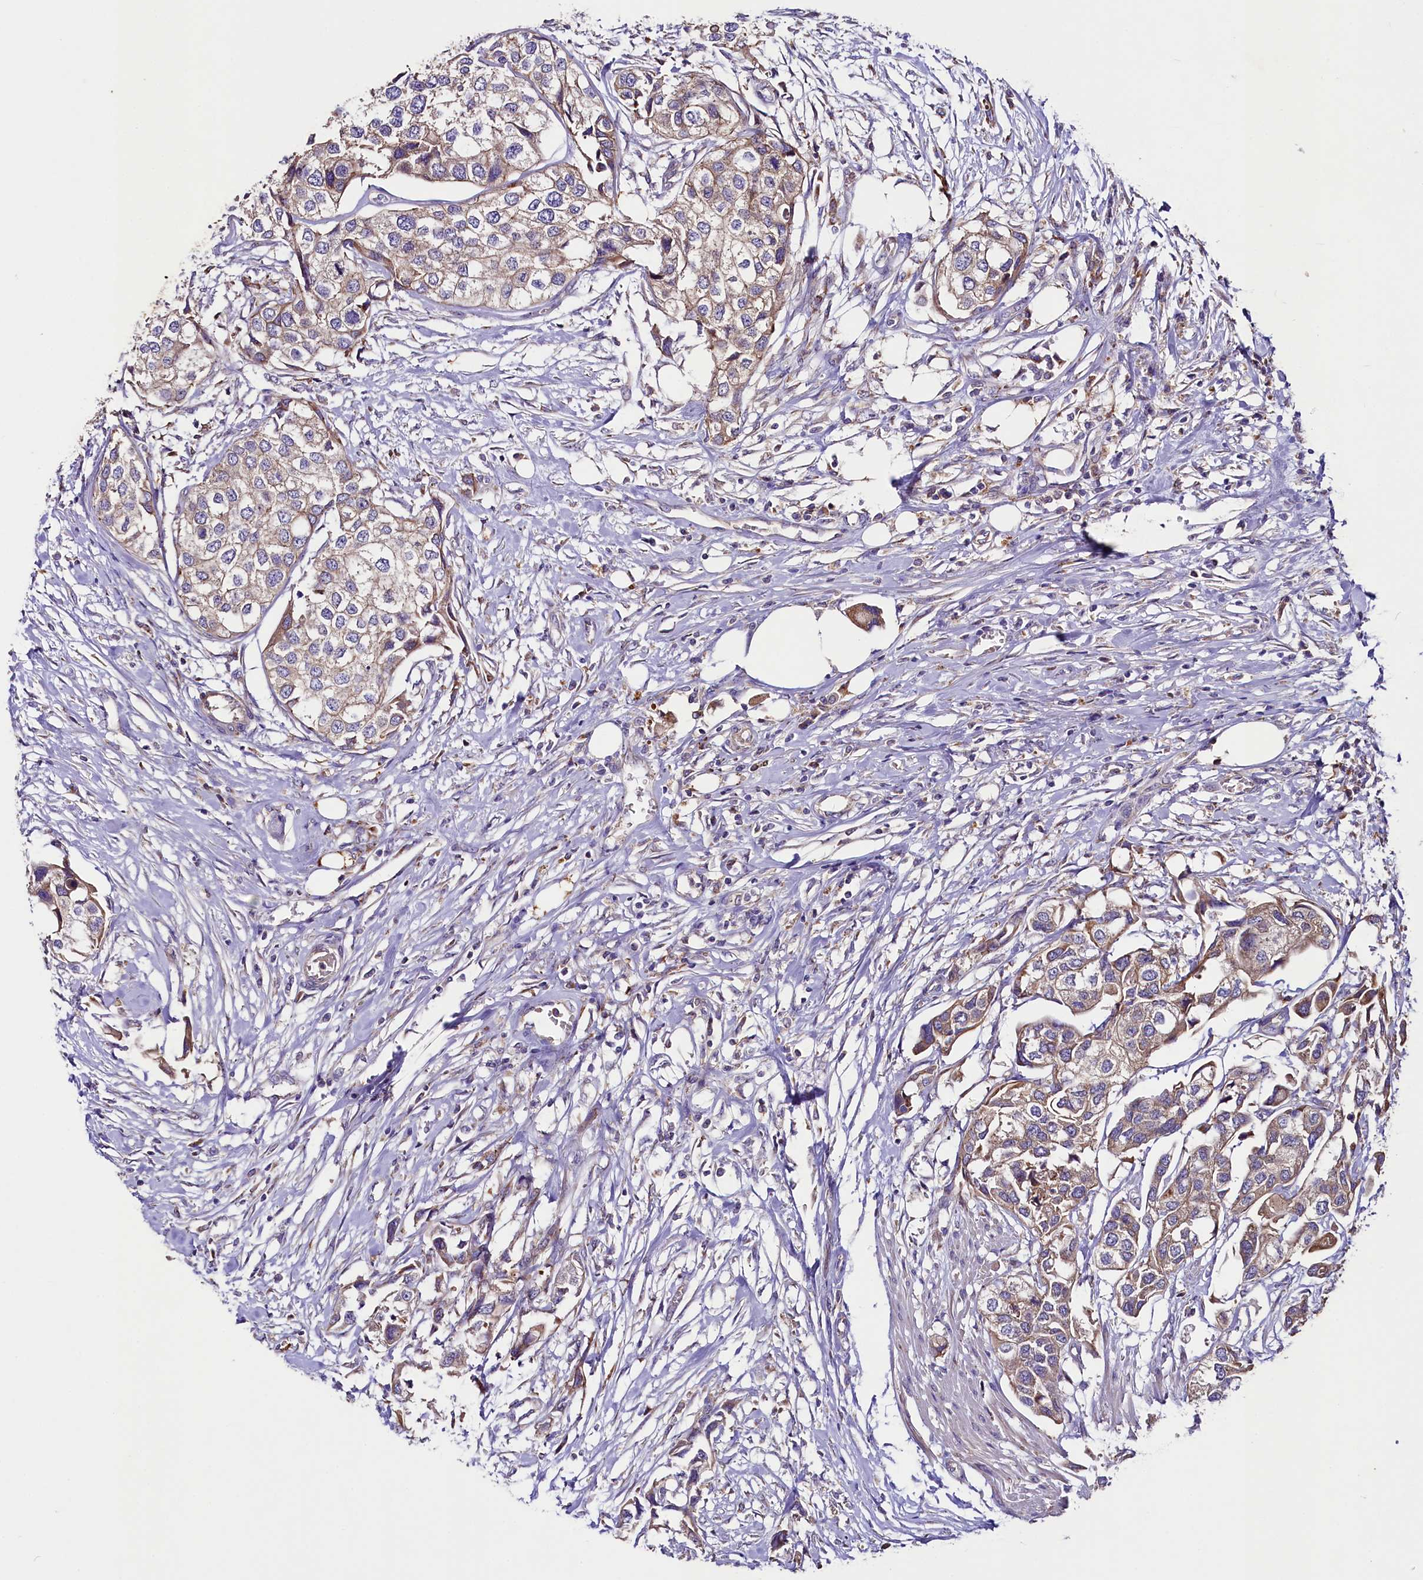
{"staining": {"intensity": "moderate", "quantity": "25%-75%", "location": "cytoplasmic/membranous"}, "tissue": "urothelial cancer", "cell_type": "Tumor cells", "image_type": "cancer", "snomed": [{"axis": "morphology", "description": "Urothelial carcinoma, High grade"}, {"axis": "topography", "description": "Urinary bladder"}], "caption": "A medium amount of moderate cytoplasmic/membranous staining is seen in approximately 25%-75% of tumor cells in urothelial cancer tissue.", "gene": "SACM1L", "patient": {"sex": "male", "age": 64}}